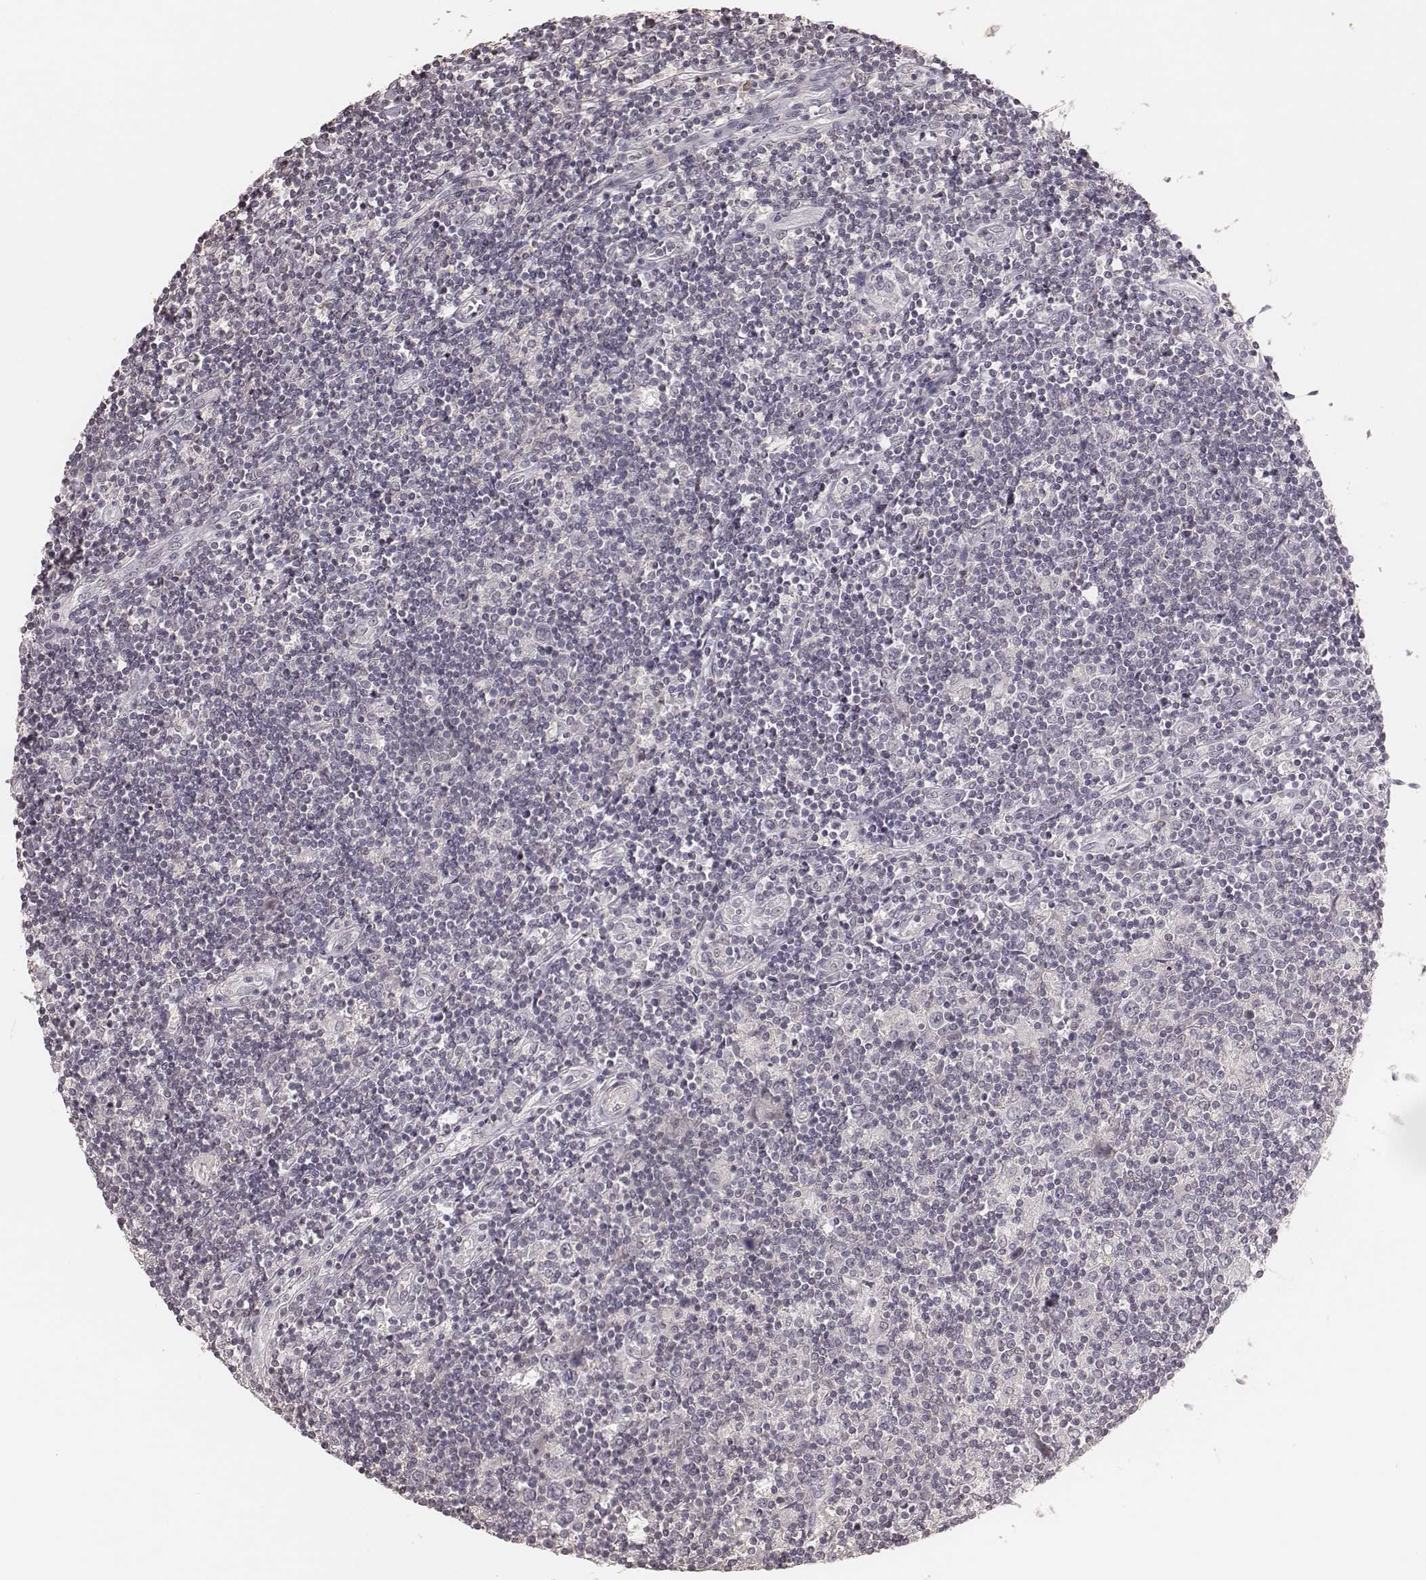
{"staining": {"intensity": "negative", "quantity": "none", "location": "none"}, "tissue": "lymphoma", "cell_type": "Tumor cells", "image_type": "cancer", "snomed": [{"axis": "morphology", "description": "Hodgkin's disease, NOS"}, {"axis": "topography", "description": "Lymph node"}], "caption": "This is a micrograph of immunohistochemistry (IHC) staining of lymphoma, which shows no staining in tumor cells.", "gene": "LY6K", "patient": {"sex": "male", "age": 40}}